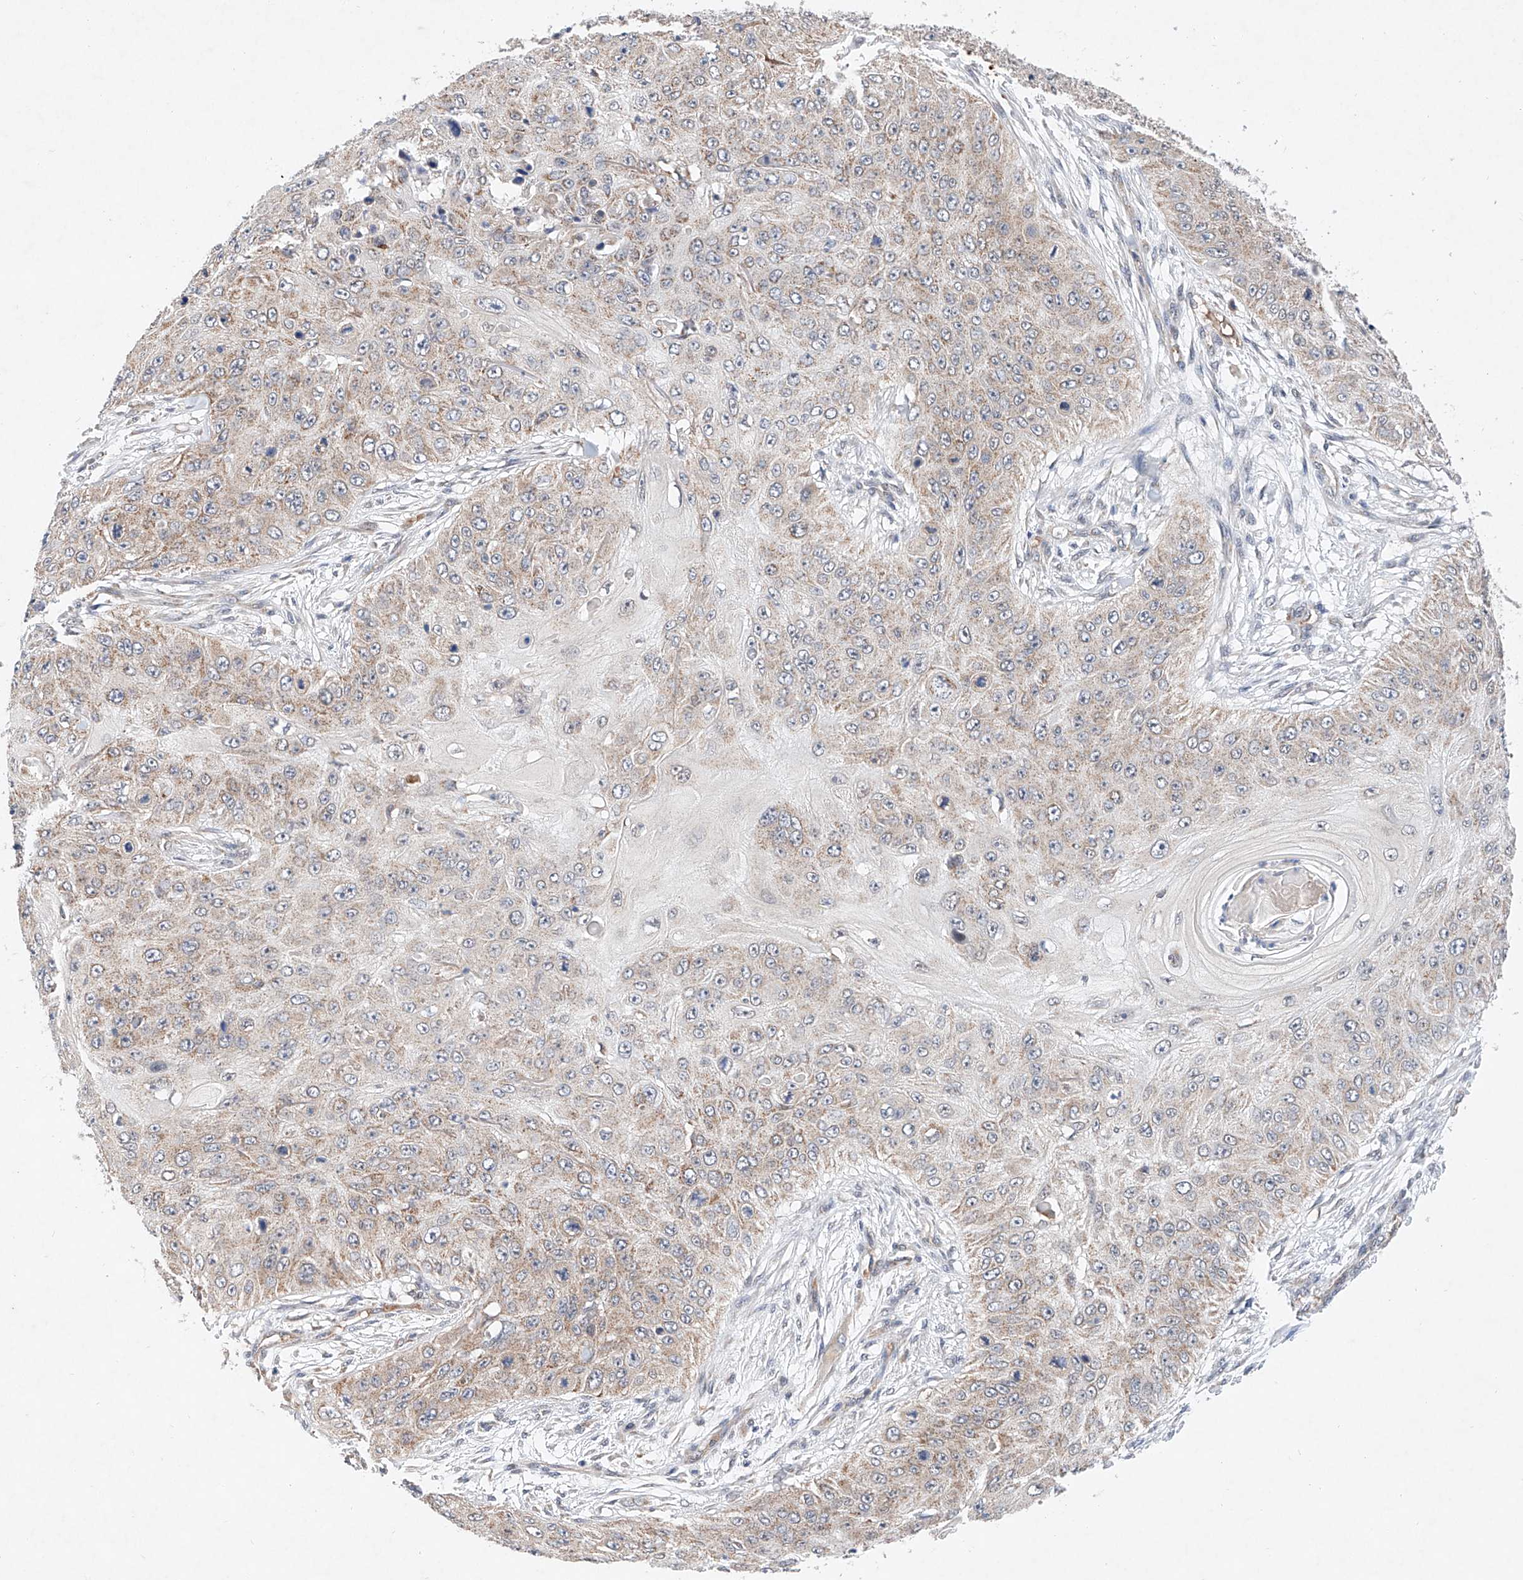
{"staining": {"intensity": "weak", "quantity": ">75%", "location": "cytoplasmic/membranous"}, "tissue": "skin cancer", "cell_type": "Tumor cells", "image_type": "cancer", "snomed": [{"axis": "morphology", "description": "Squamous cell carcinoma, NOS"}, {"axis": "topography", "description": "Skin"}], "caption": "Squamous cell carcinoma (skin) tissue shows weak cytoplasmic/membranous staining in approximately >75% of tumor cells Using DAB (3,3'-diaminobenzidine) (brown) and hematoxylin (blue) stains, captured at high magnification using brightfield microscopy.", "gene": "FASTK", "patient": {"sex": "female", "age": 80}}